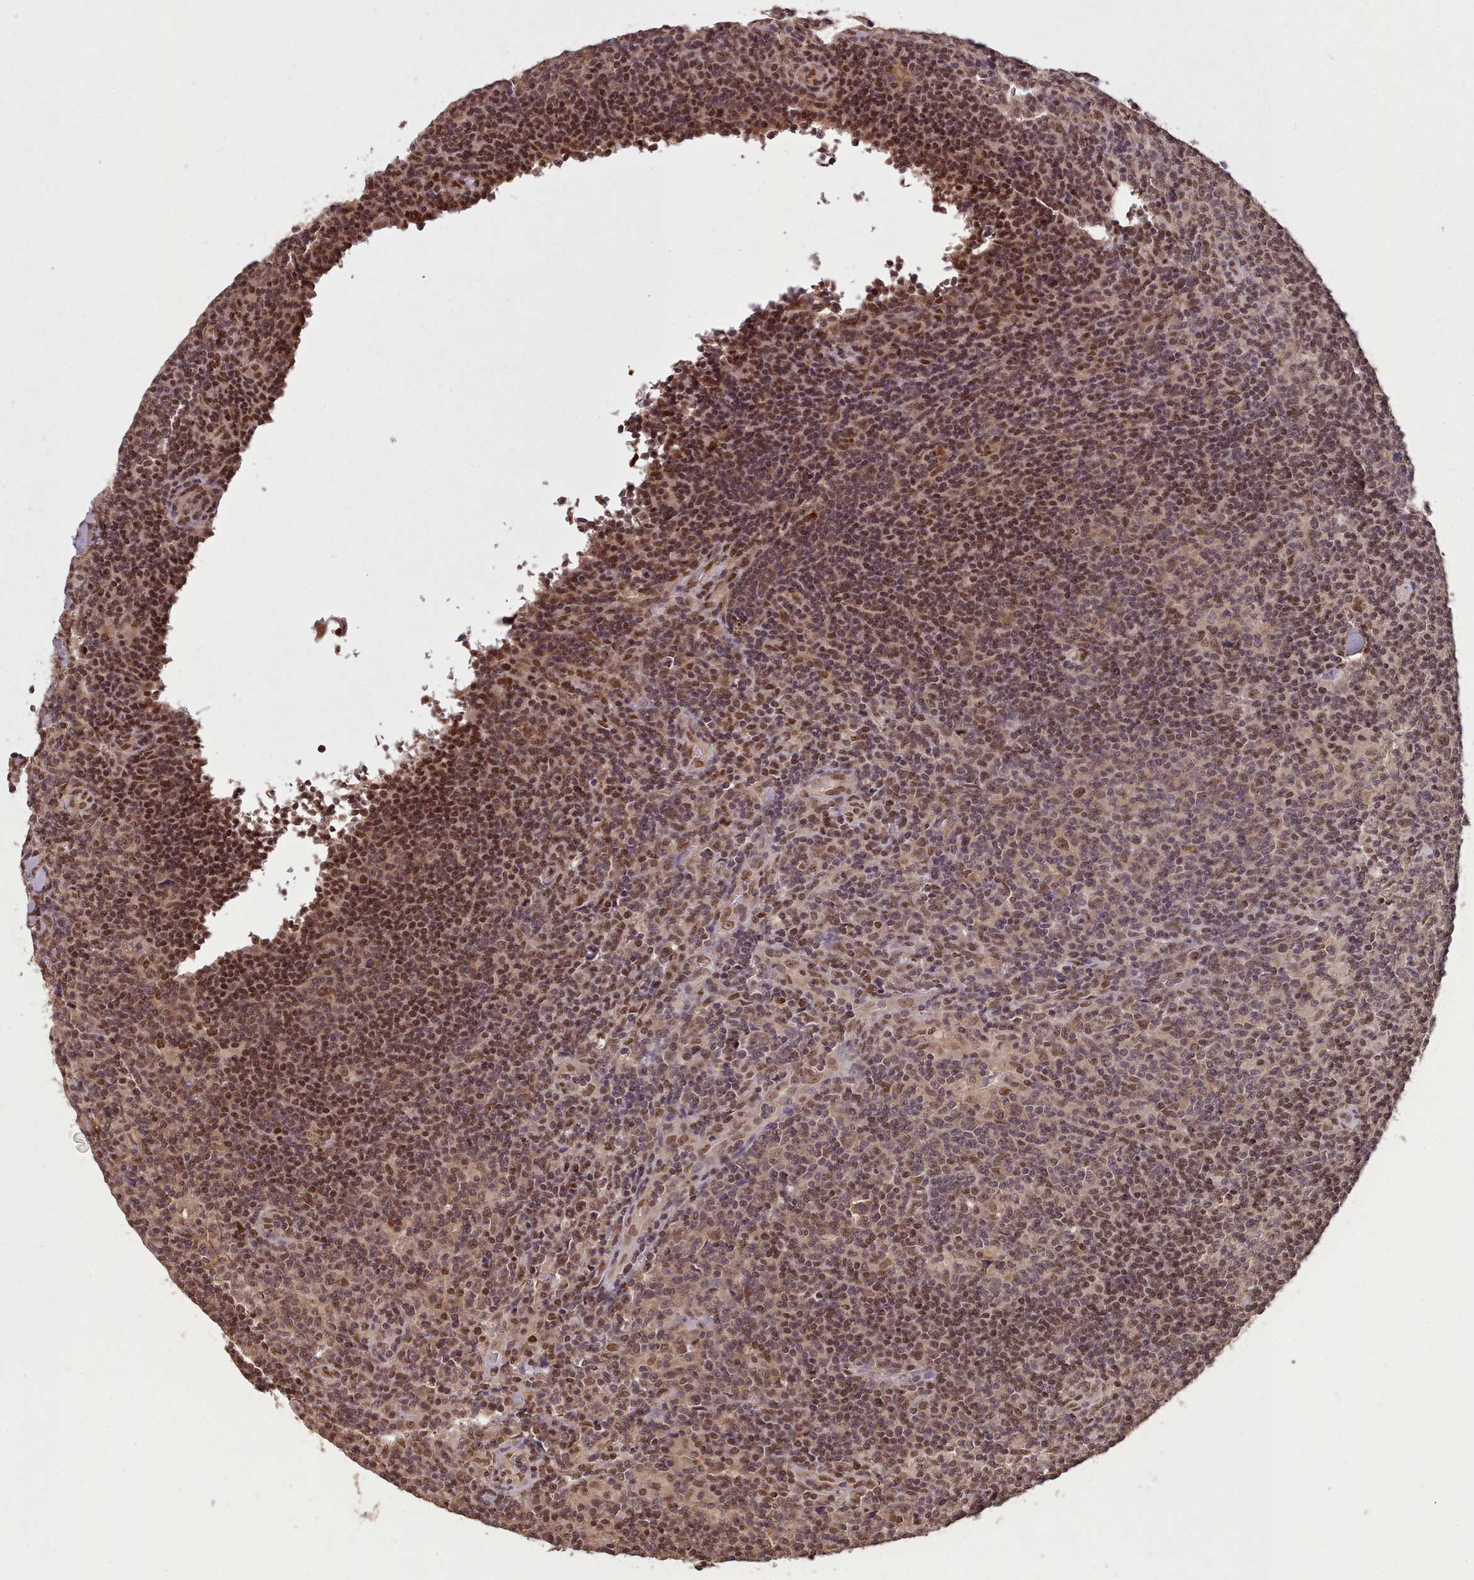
{"staining": {"intensity": "weak", "quantity": "25%-75%", "location": "nuclear"}, "tissue": "lymphoma", "cell_type": "Tumor cells", "image_type": "cancer", "snomed": [{"axis": "morphology", "description": "Hodgkin's disease, NOS"}, {"axis": "topography", "description": "Lymph node"}], "caption": "A micrograph showing weak nuclear positivity in approximately 25%-75% of tumor cells in lymphoma, as visualized by brown immunohistochemical staining.", "gene": "RPS27A", "patient": {"sex": "male", "age": 83}}